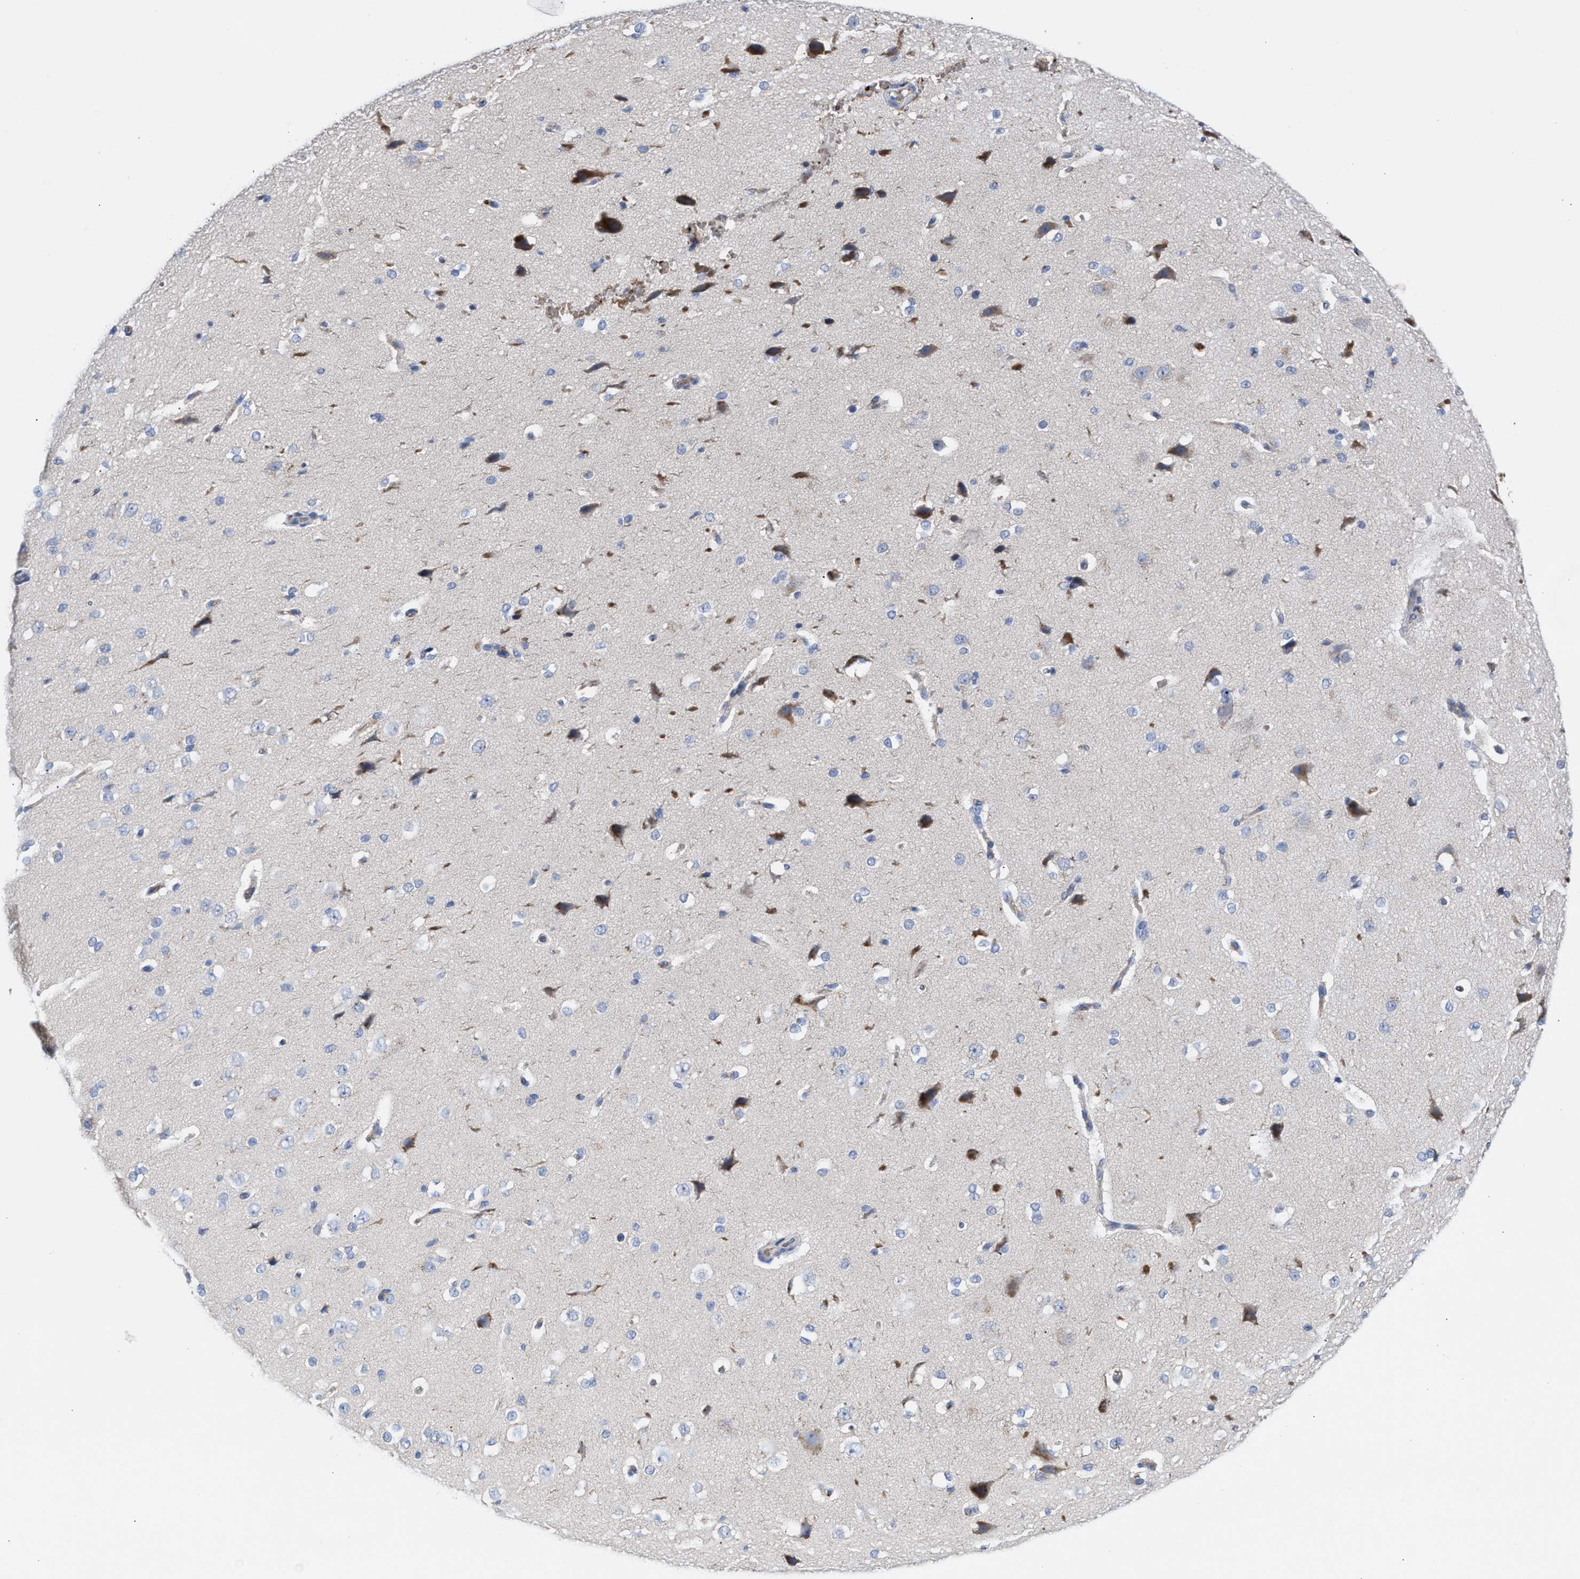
{"staining": {"intensity": "negative", "quantity": "none", "location": "none"}, "tissue": "cerebral cortex", "cell_type": "Endothelial cells", "image_type": "normal", "snomed": [{"axis": "morphology", "description": "Normal tissue, NOS"}, {"axis": "morphology", "description": "Developmental malformation"}, {"axis": "topography", "description": "Cerebral cortex"}], "caption": "High magnification brightfield microscopy of normal cerebral cortex stained with DAB (brown) and counterstained with hematoxylin (blue): endothelial cells show no significant staining.", "gene": "CCL2", "patient": {"sex": "female", "age": 30}}